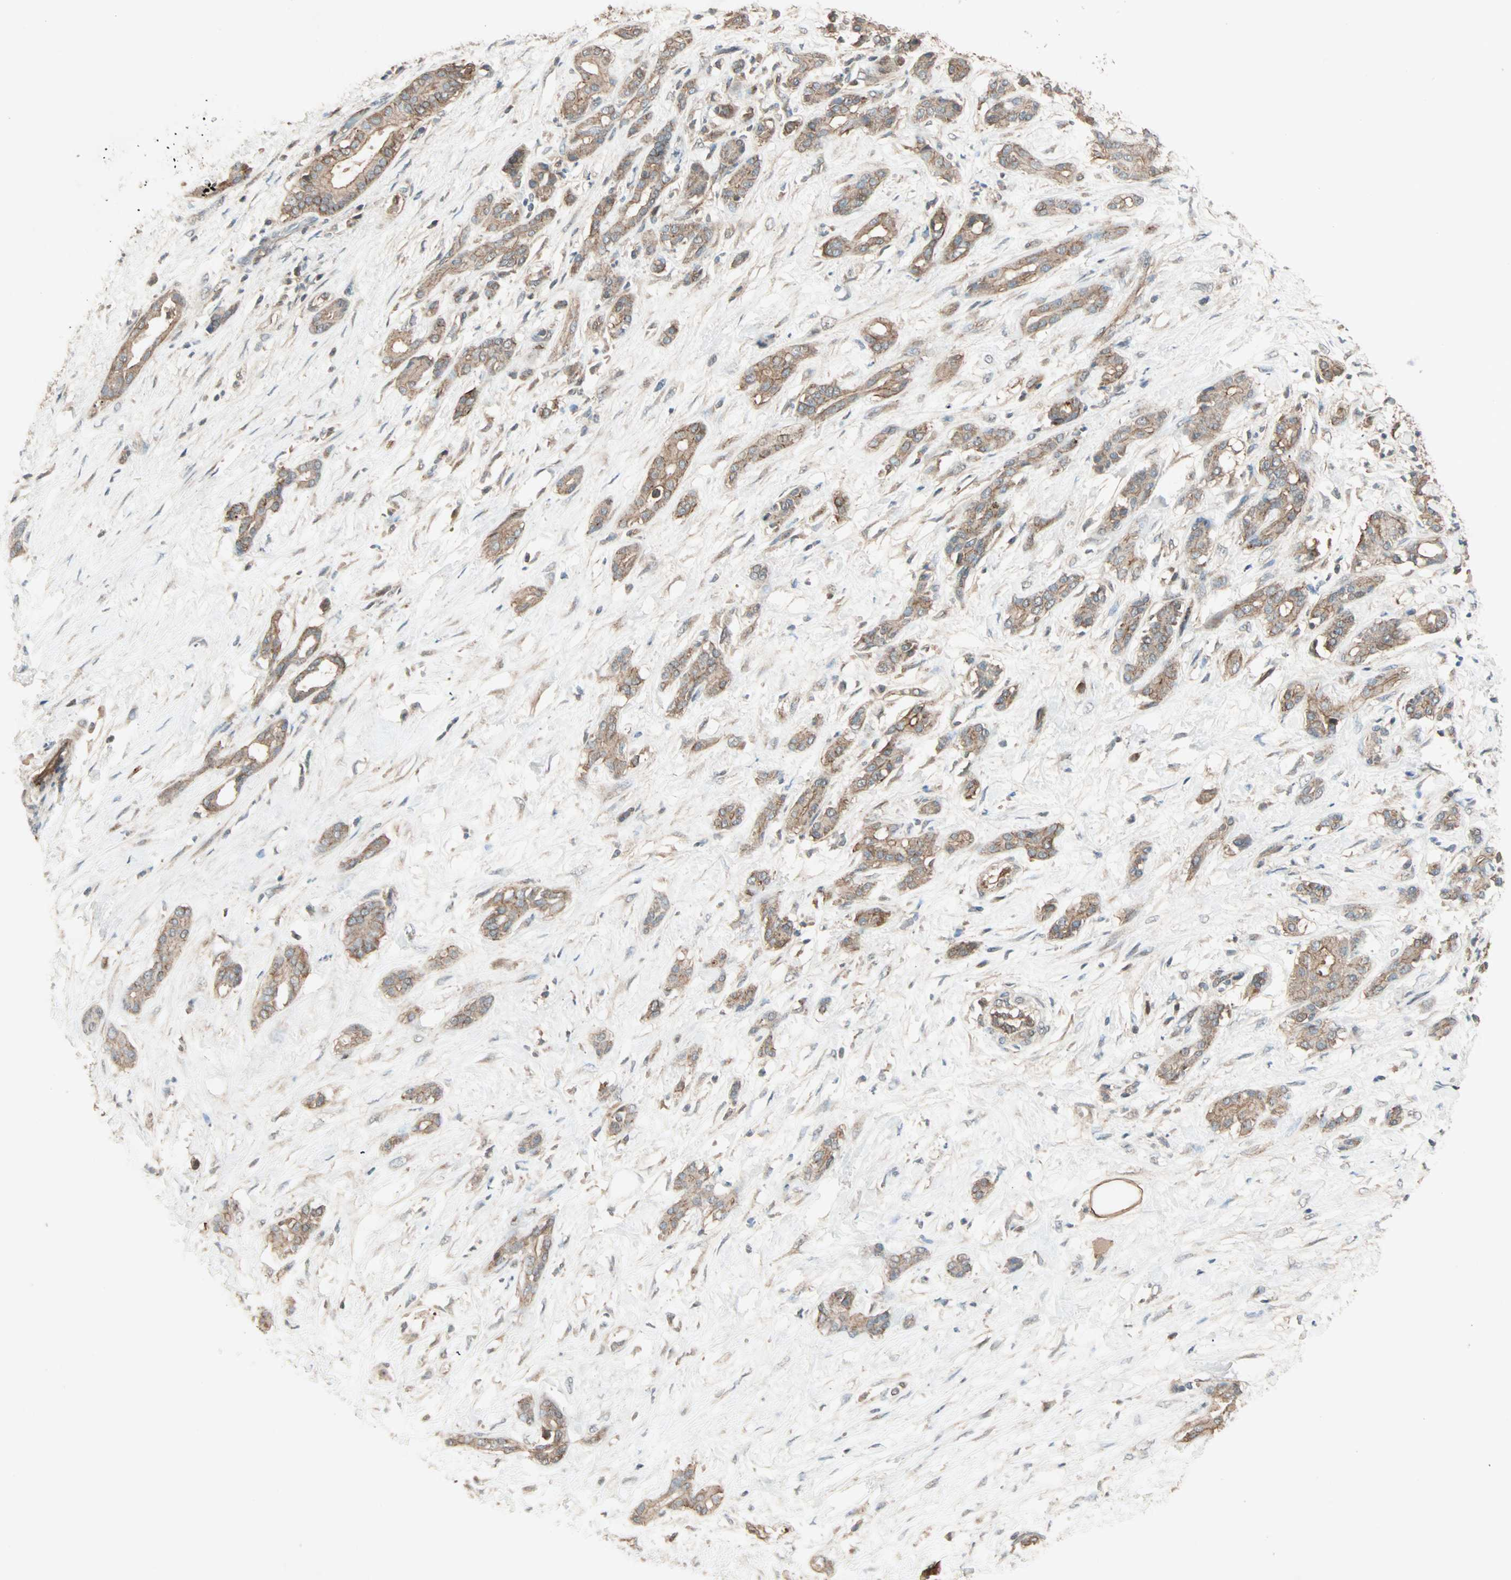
{"staining": {"intensity": "moderate", "quantity": ">75%", "location": "cytoplasmic/membranous"}, "tissue": "pancreatic cancer", "cell_type": "Tumor cells", "image_type": "cancer", "snomed": [{"axis": "morphology", "description": "Adenocarcinoma, NOS"}, {"axis": "topography", "description": "Pancreas"}], "caption": "Moderate cytoplasmic/membranous staining is seen in about >75% of tumor cells in pancreatic adenocarcinoma.", "gene": "MAP3K21", "patient": {"sex": "male", "age": 41}}